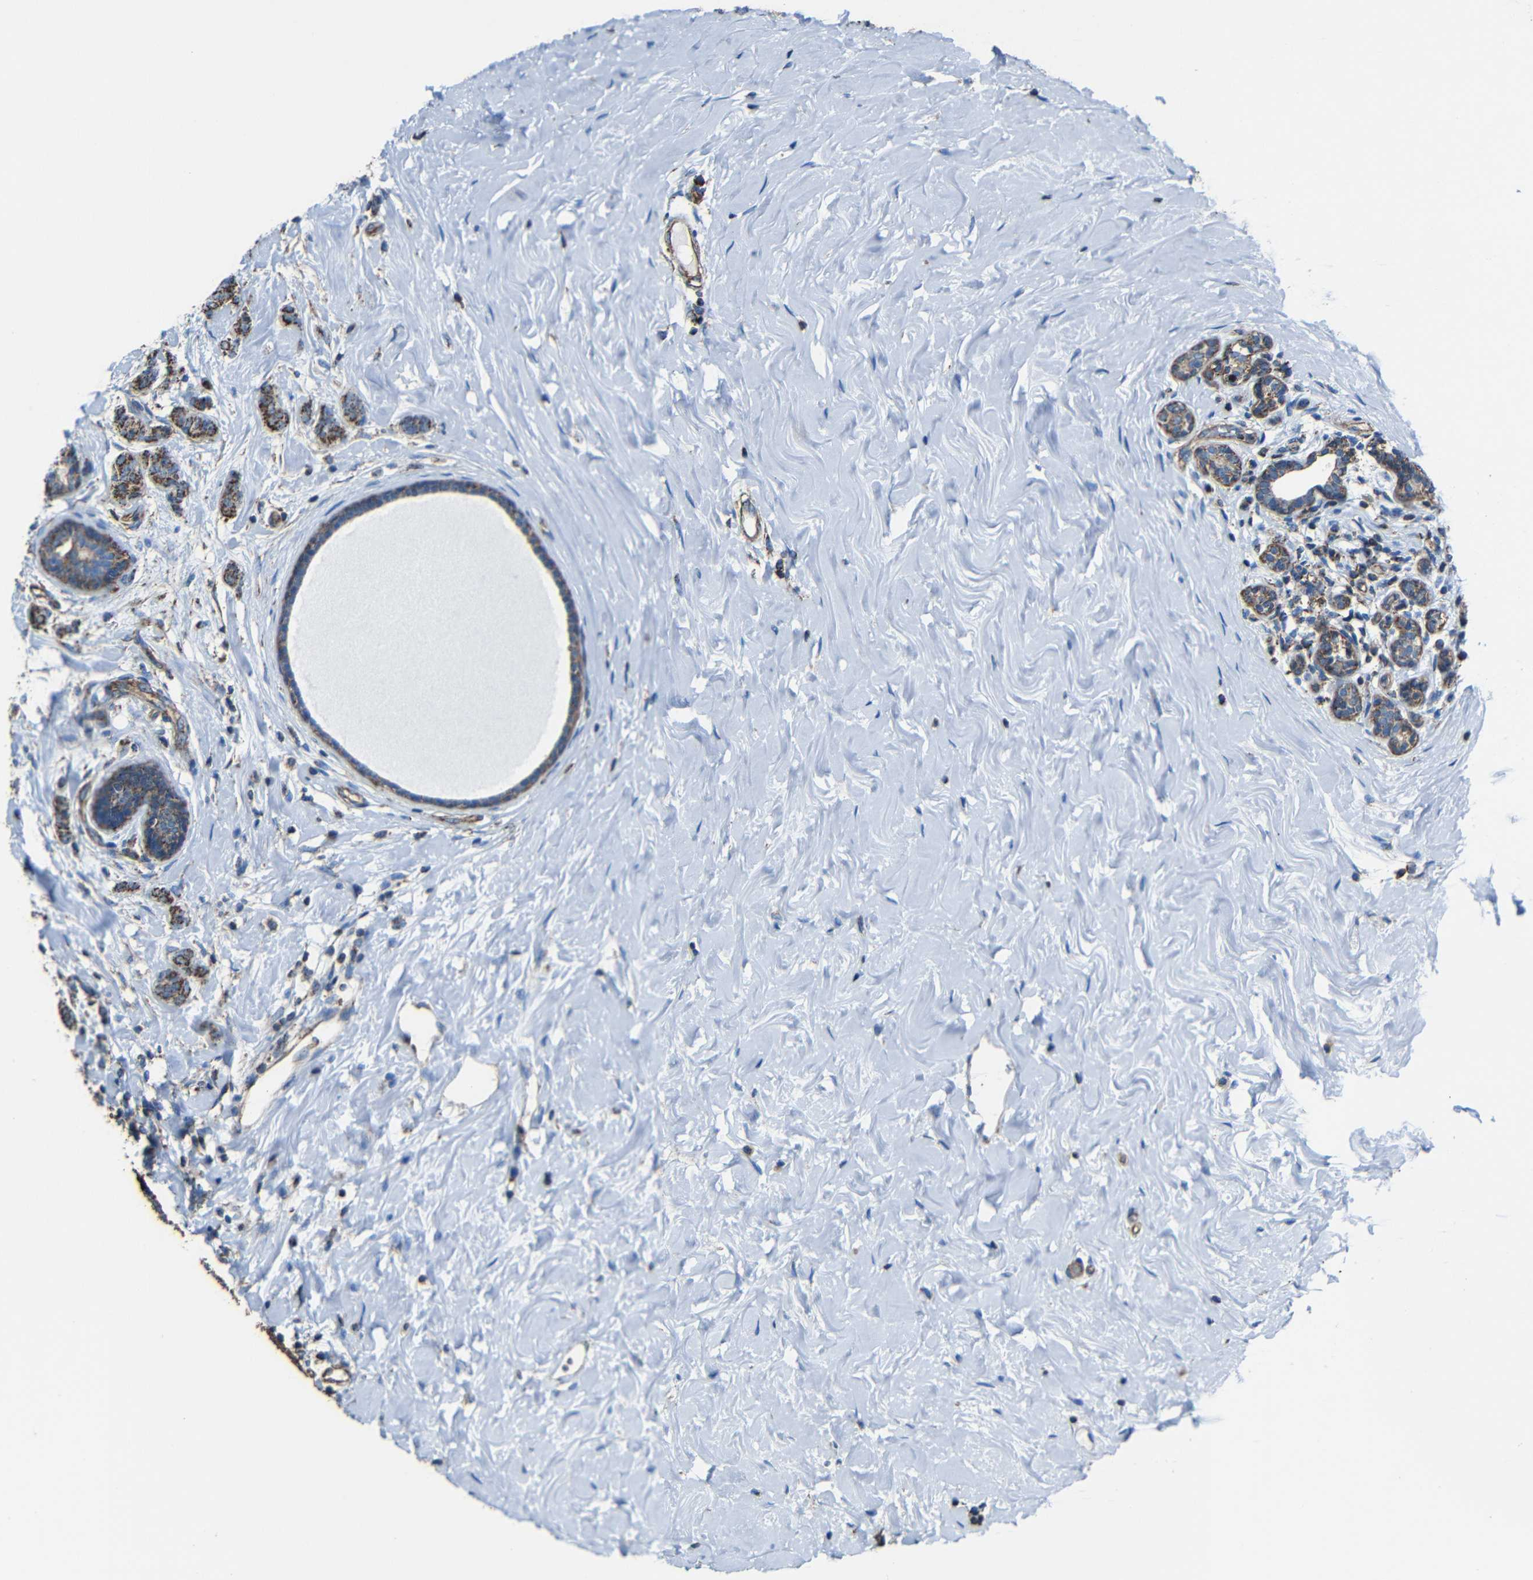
{"staining": {"intensity": "strong", "quantity": ">75%", "location": "cytoplasmic/membranous"}, "tissue": "breast cancer", "cell_type": "Tumor cells", "image_type": "cancer", "snomed": [{"axis": "morphology", "description": "Normal tissue, NOS"}, {"axis": "morphology", "description": "Duct carcinoma"}, {"axis": "topography", "description": "Breast"}], "caption": "Invasive ductal carcinoma (breast) tissue reveals strong cytoplasmic/membranous positivity in approximately >75% of tumor cells", "gene": "INTS6L", "patient": {"sex": "female", "age": 40}}